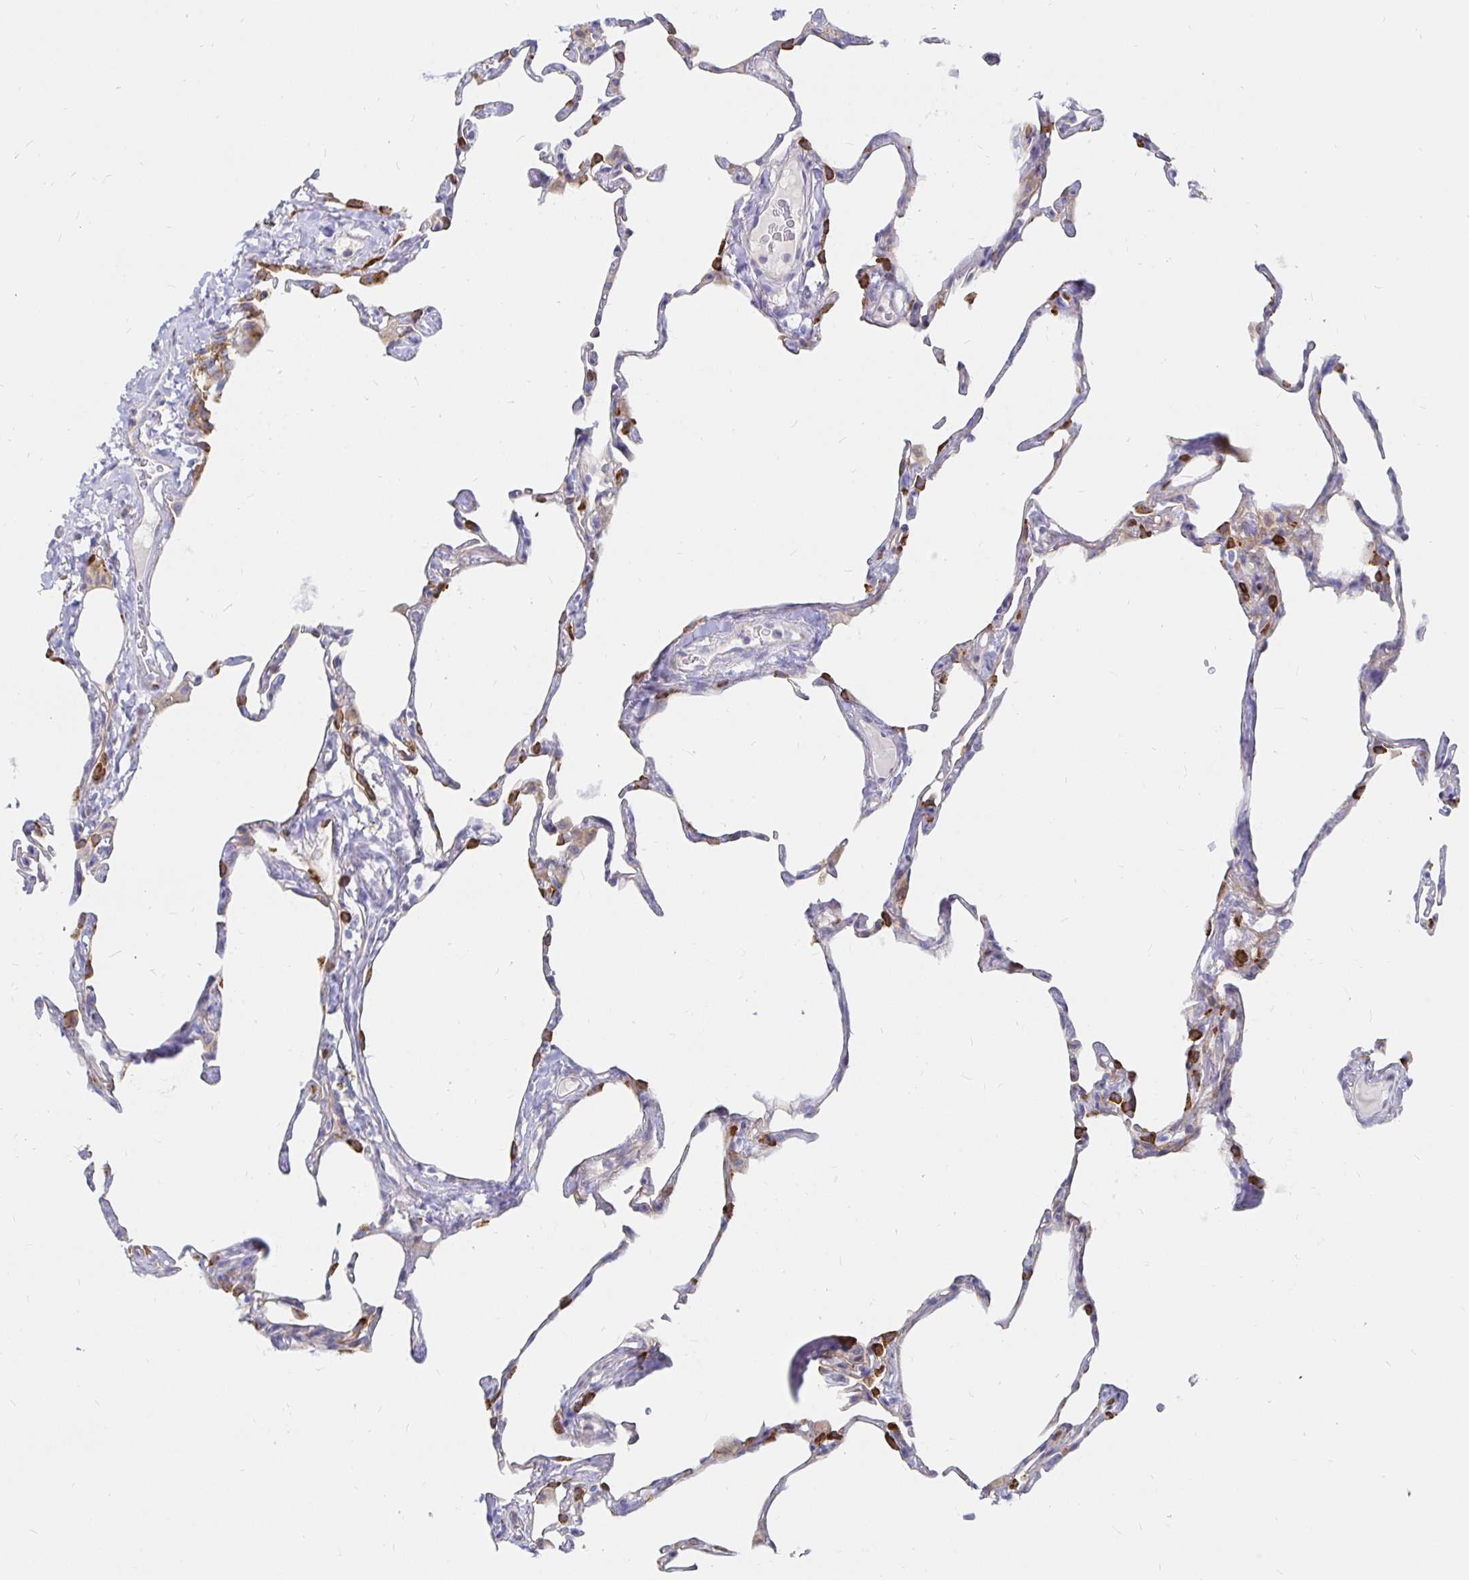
{"staining": {"intensity": "strong", "quantity": "<25%", "location": "cytoplasmic/membranous"}, "tissue": "lung", "cell_type": "Alveolar cells", "image_type": "normal", "snomed": [{"axis": "morphology", "description": "Normal tissue, NOS"}, {"axis": "topography", "description": "Lung"}], "caption": "Approximately <25% of alveolar cells in unremarkable human lung exhibit strong cytoplasmic/membranous protein positivity as visualized by brown immunohistochemical staining.", "gene": "KCTD19", "patient": {"sex": "male", "age": 65}}